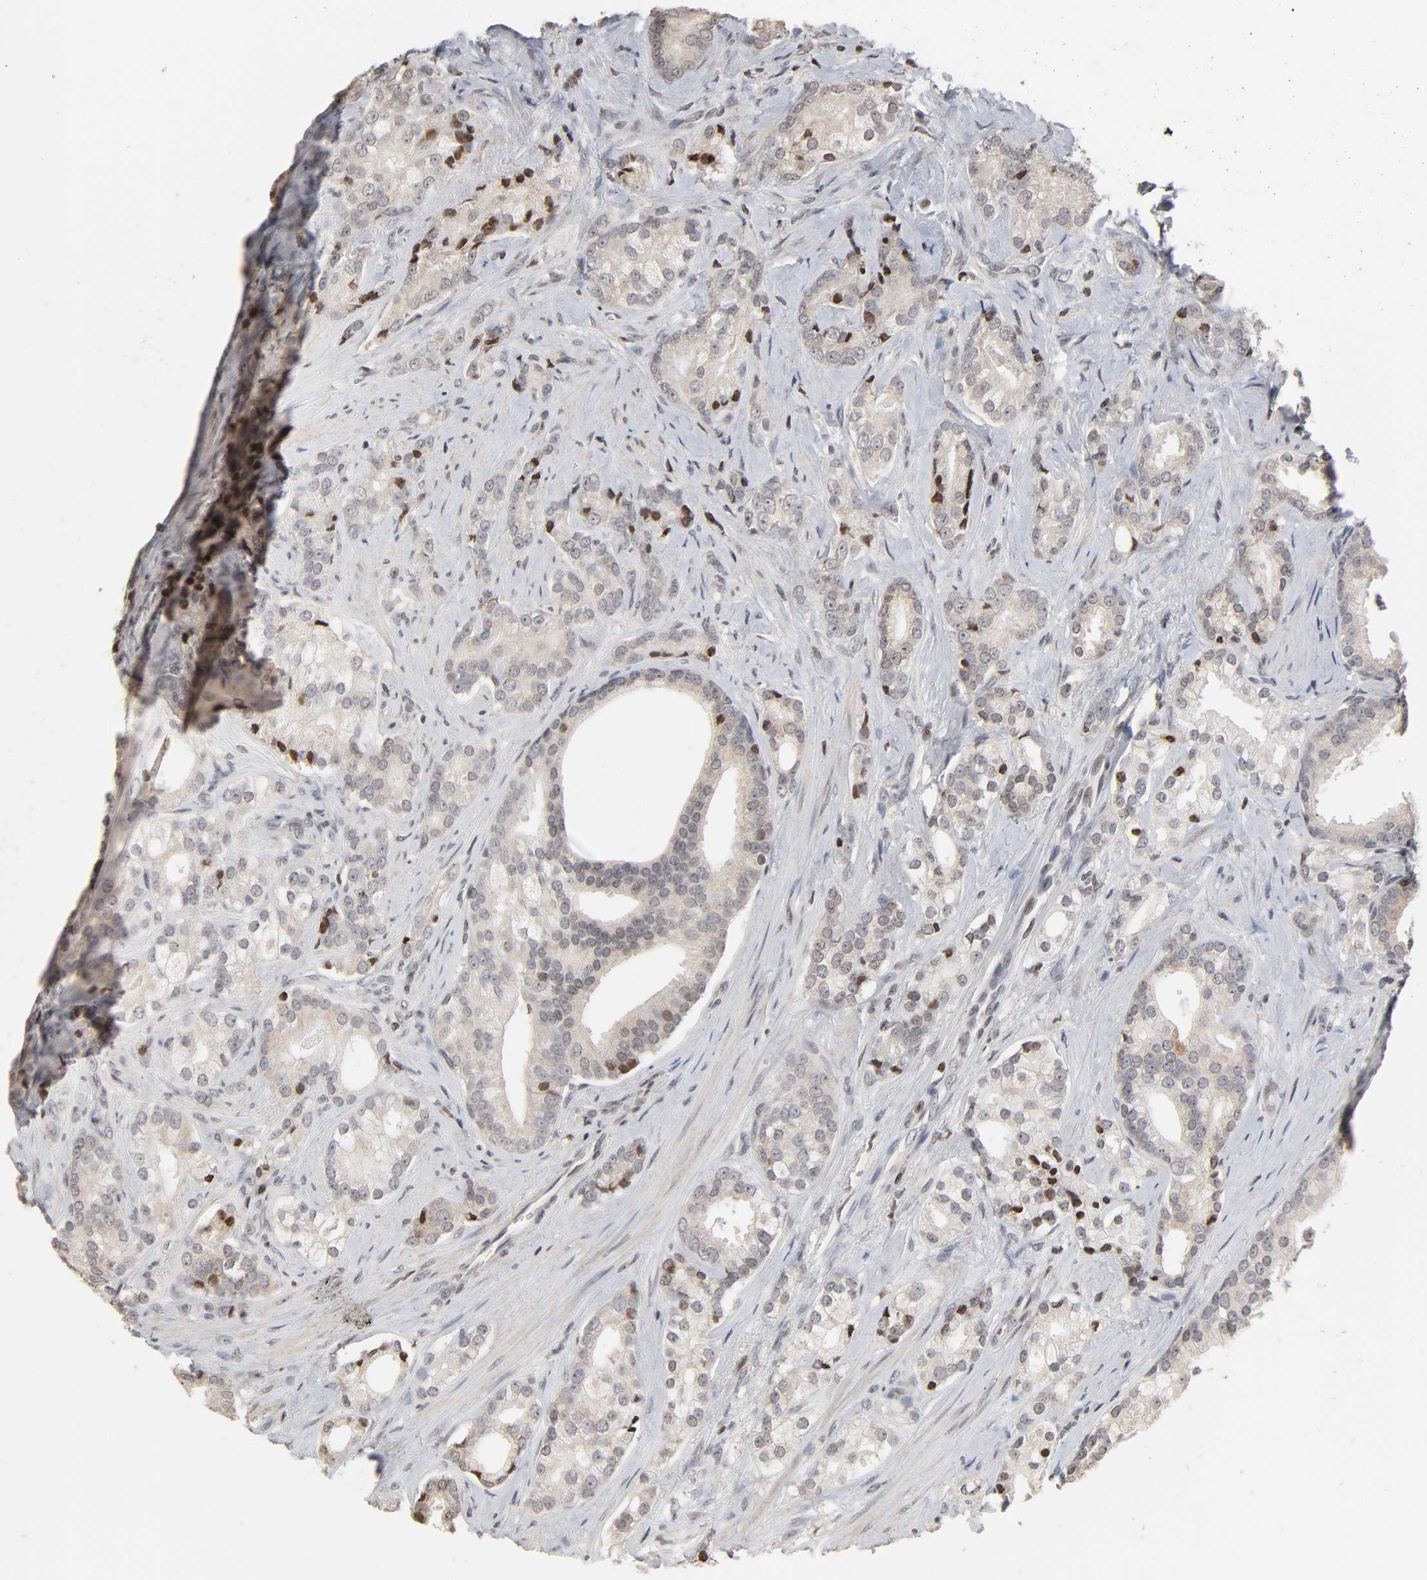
{"staining": {"intensity": "moderate", "quantity": "<25%", "location": "nuclear"}, "tissue": "prostate cancer", "cell_type": "Tumor cells", "image_type": "cancer", "snomed": [{"axis": "morphology", "description": "Adenocarcinoma, Low grade"}, {"axis": "topography", "description": "Prostate"}], "caption": "DAB immunohistochemical staining of human prostate cancer (adenocarcinoma (low-grade)) demonstrates moderate nuclear protein staining in approximately <25% of tumor cells.", "gene": "ZNF473", "patient": {"sex": "male", "age": 58}}